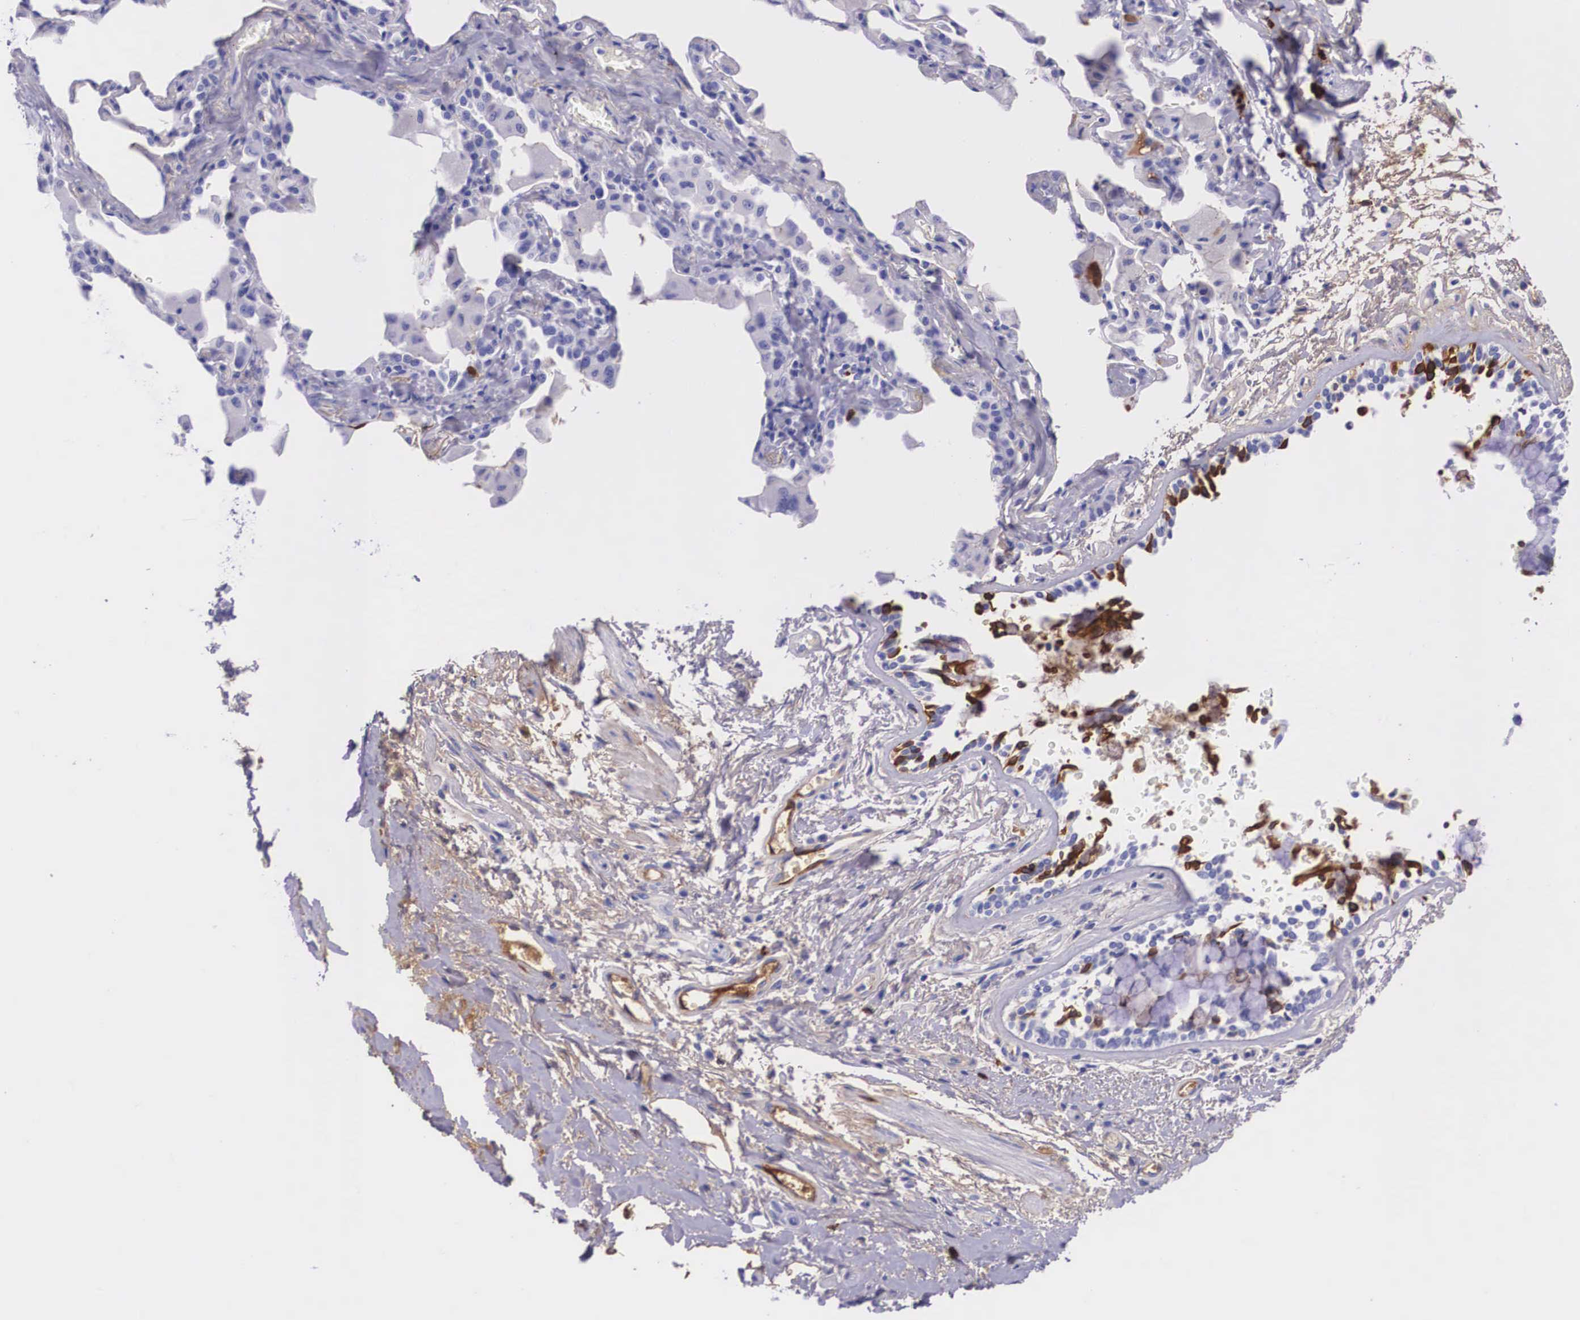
{"staining": {"intensity": "strong", "quantity": "25%-75%", "location": "nuclear"}, "tissue": "bronchus", "cell_type": "Respiratory epithelial cells", "image_type": "normal", "snomed": [{"axis": "morphology", "description": "Normal tissue, NOS"}, {"axis": "topography", "description": "Lung"}], "caption": "High-power microscopy captured an immunohistochemistry photomicrograph of unremarkable bronchus, revealing strong nuclear staining in approximately 25%-75% of respiratory epithelial cells.", "gene": "PLG", "patient": {"sex": "male", "age": 54}}